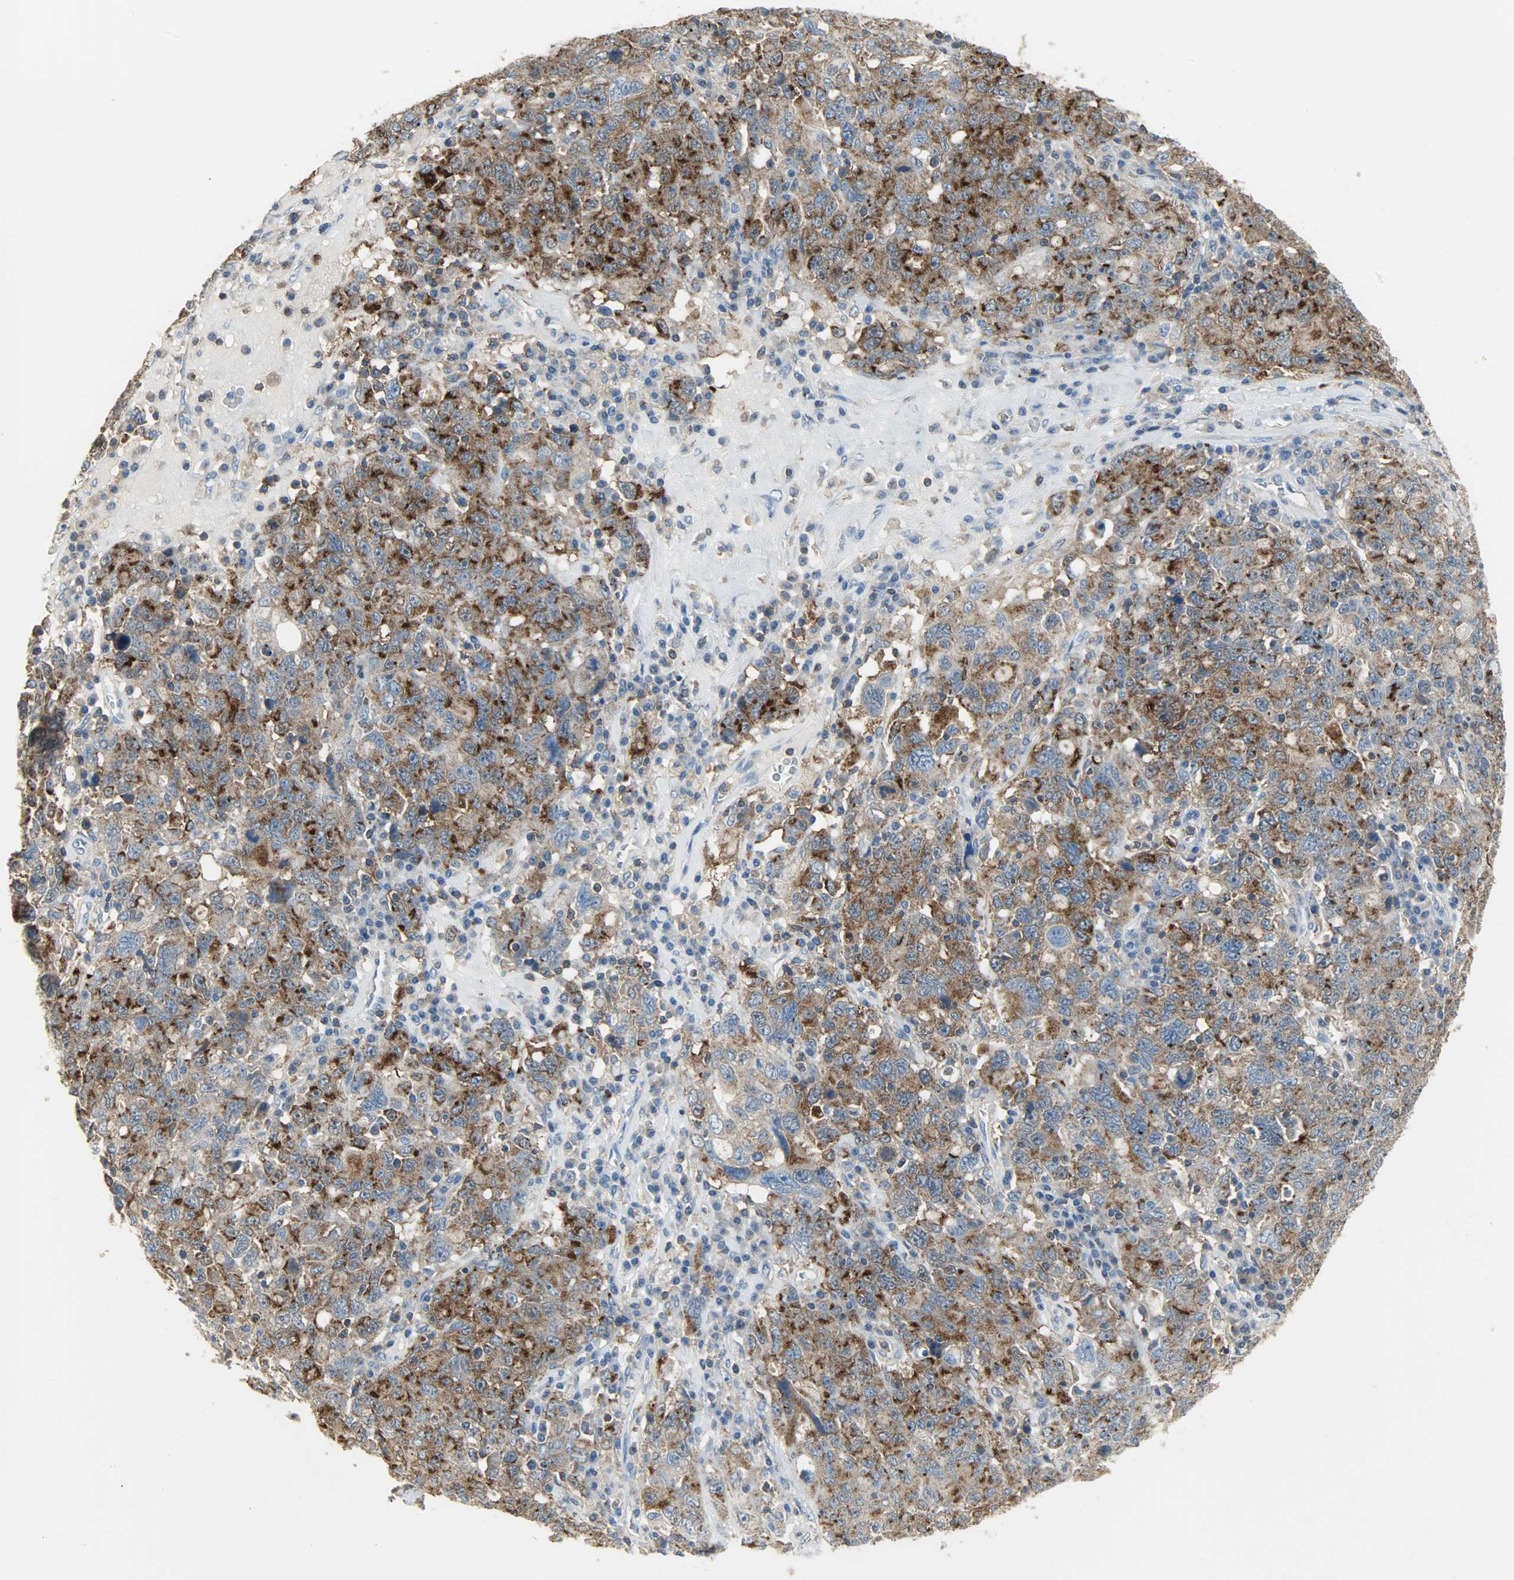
{"staining": {"intensity": "moderate", "quantity": ">75%", "location": "cytoplasmic/membranous"}, "tissue": "ovarian cancer", "cell_type": "Tumor cells", "image_type": "cancer", "snomed": [{"axis": "morphology", "description": "Carcinoma, endometroid"}, {"axis": "topography", "description": "Ovary"}], "caption": "DAB (3,3'-diaminobenzidine) immunohistochemical staining of ovarian endometroid carcinoma displays moderate cytoplasmic/membranous protein expression in approximately >75% of tumor cells.", "gene": "DNAJA4", "patient": {"sex": "female", "age": 62}}